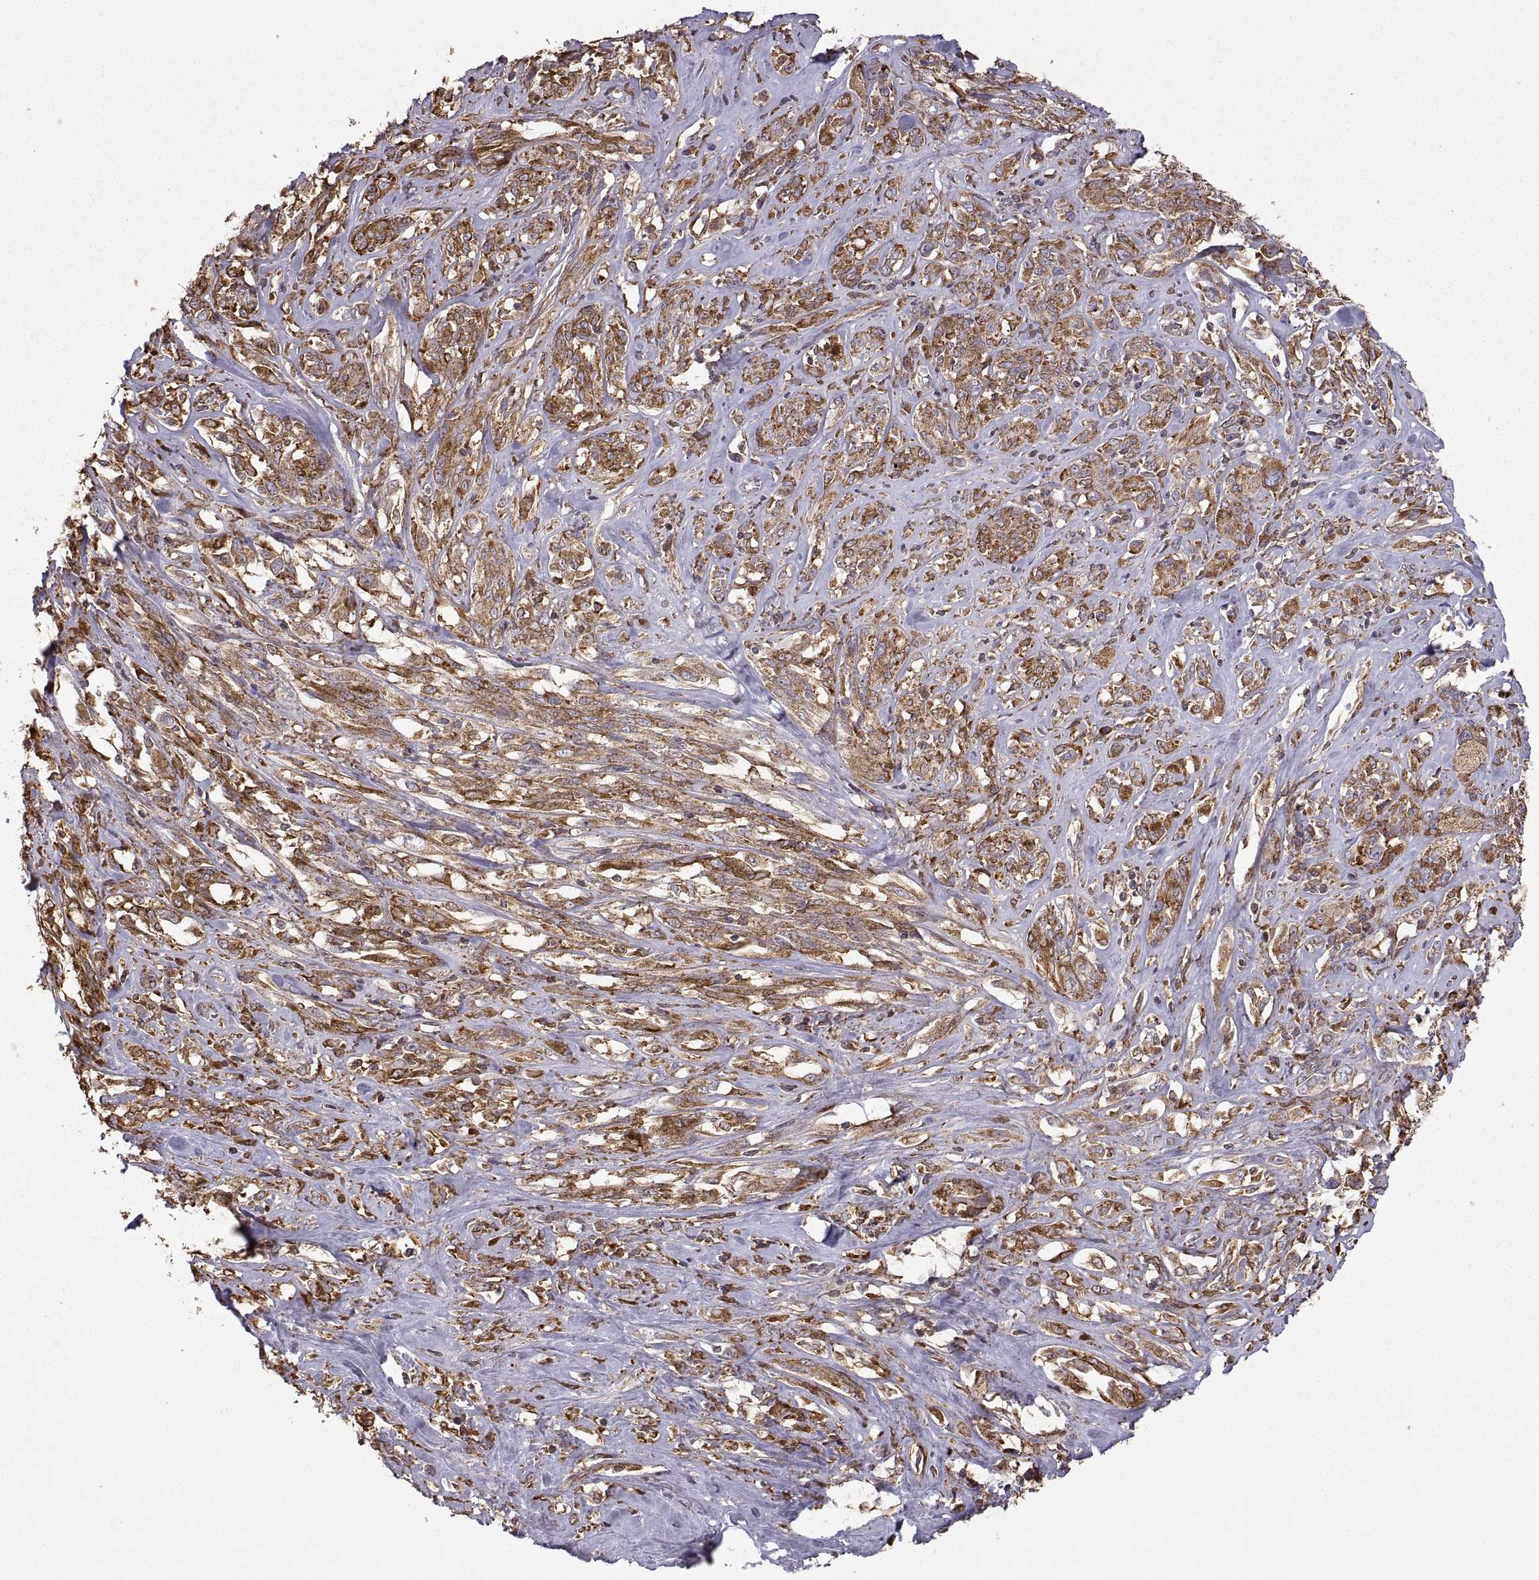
{"staining": {"intensity": "moderate", "quantity": "25%-75%", "location": "cytoplasmic/membranous"}, "tissue": "melanoma", "cell_type": "Tumor cells", "image_type": "cancer", "snomed": [{"axis": "morphology", "description": "Malignant melanoma, NOS"}, {"axis": "topography", "description": "Skin"}], "caption": "High-power microscopy captured an IHC image of melanoma, revealing moderate cytoplasmic/membranous staining in about 25%-75% of tumor cells. Immunohistochemistry stains the protein of interest in brown and the nuclei are stained blue.", "gene": "PDIA3", "patient": {"sex": "female", "age": 91}}